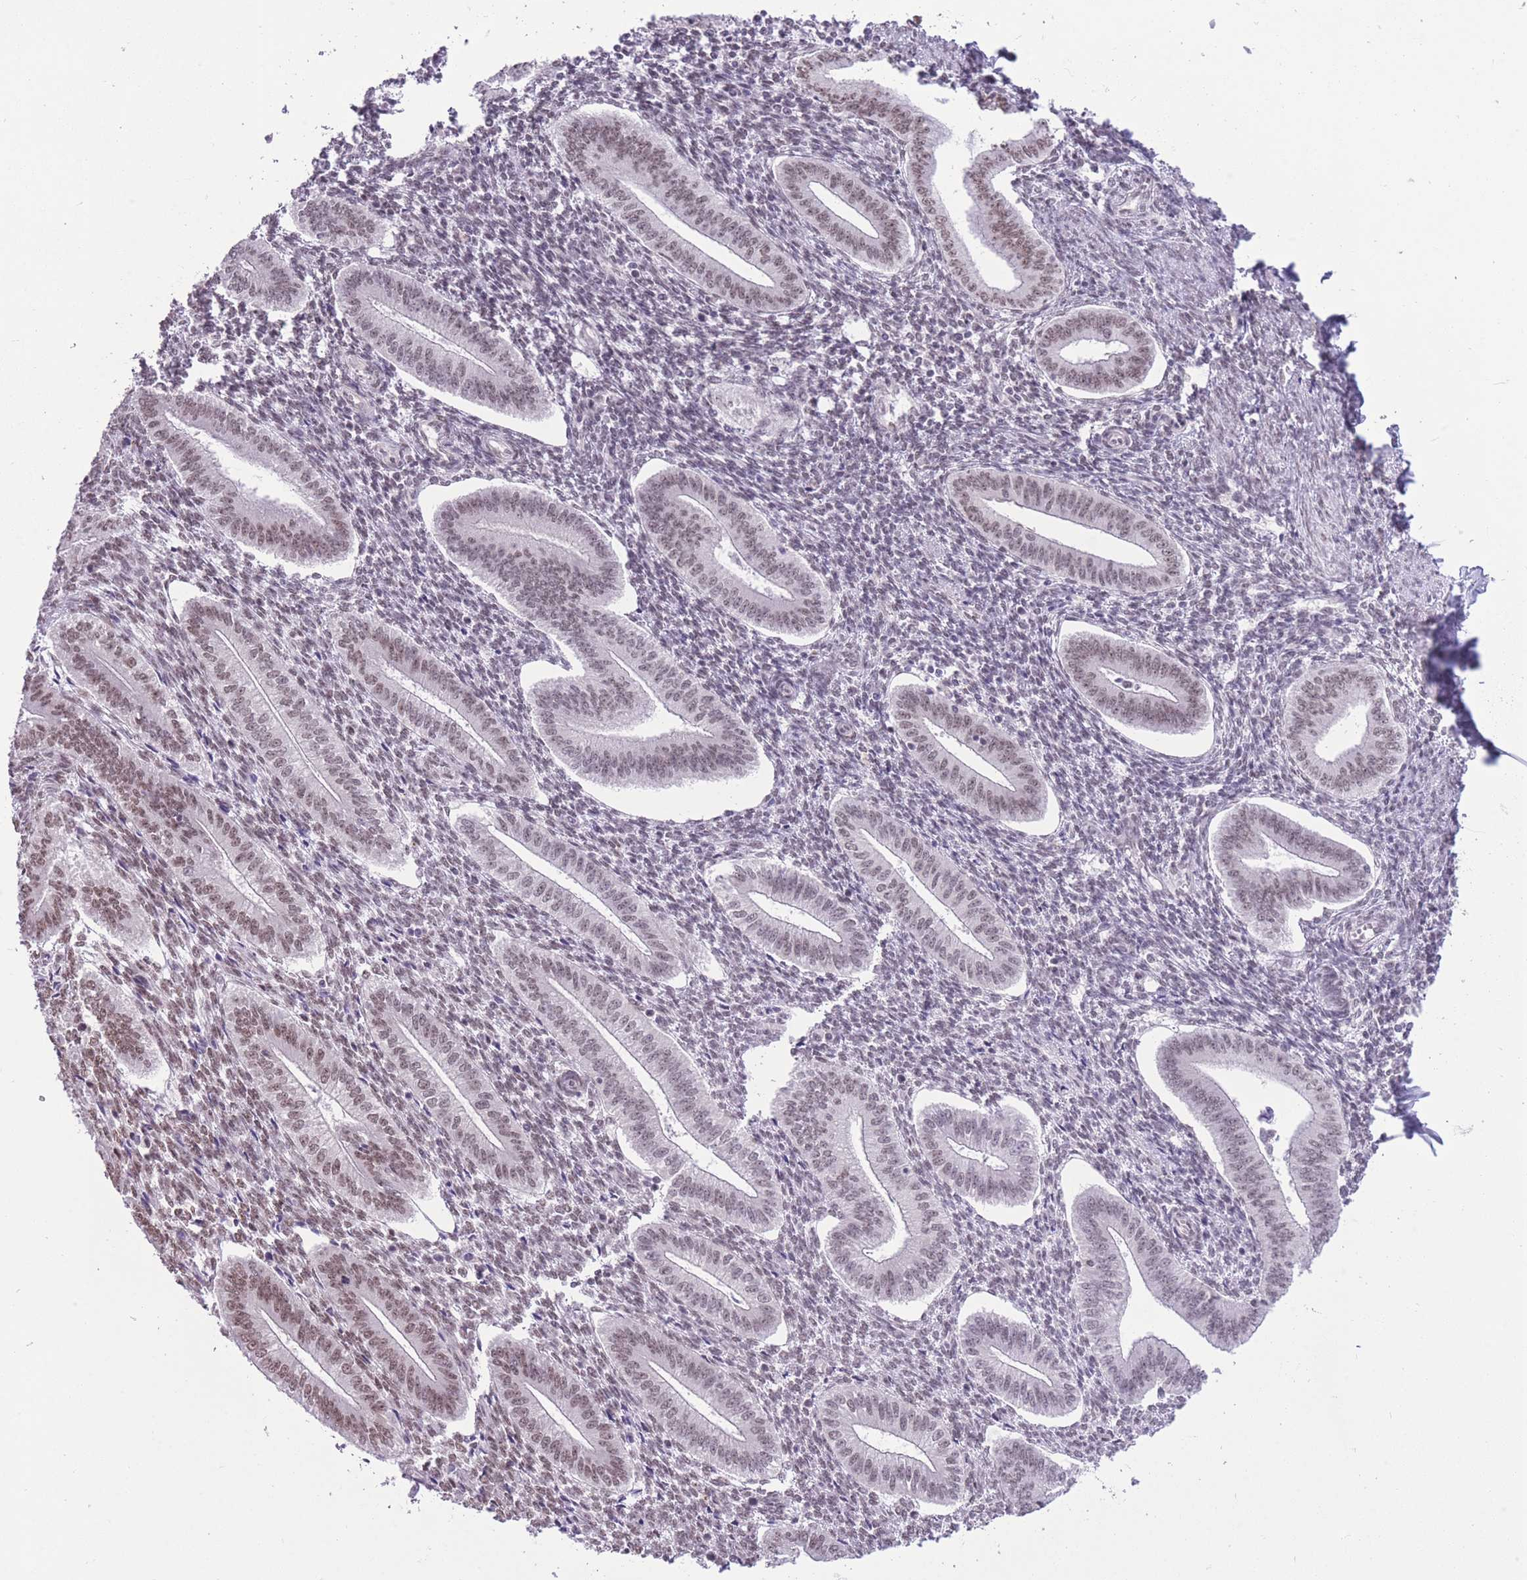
{"staining": {"intensity": "moderate", "quantity": "<25%", "location": "nuclear"}, "tissue": "endometrium", "cell_type": "Cells in endometrial stroma", "image_type": "normal", "snomed": [{"axis": "morphology", "description": "Normal tissue, NOS"}, {"axis": "topography", "description": "Endometrium"}], "caption": "Immunohistochemistry staining of unremarkable endometrium, which demonstrates low levels of moderate nuclear positivity in about <25% of cells in endometrial stroma indicating moderate nuclear protein positivity. The staining was performed using DAB (3,3'-diaminobenzidine) (brown) for protein detection and nuclei were counterstained in hematoxylin (blue).", "gene": "ZBED5", "patient": {"sex": "female", "age": 34}}